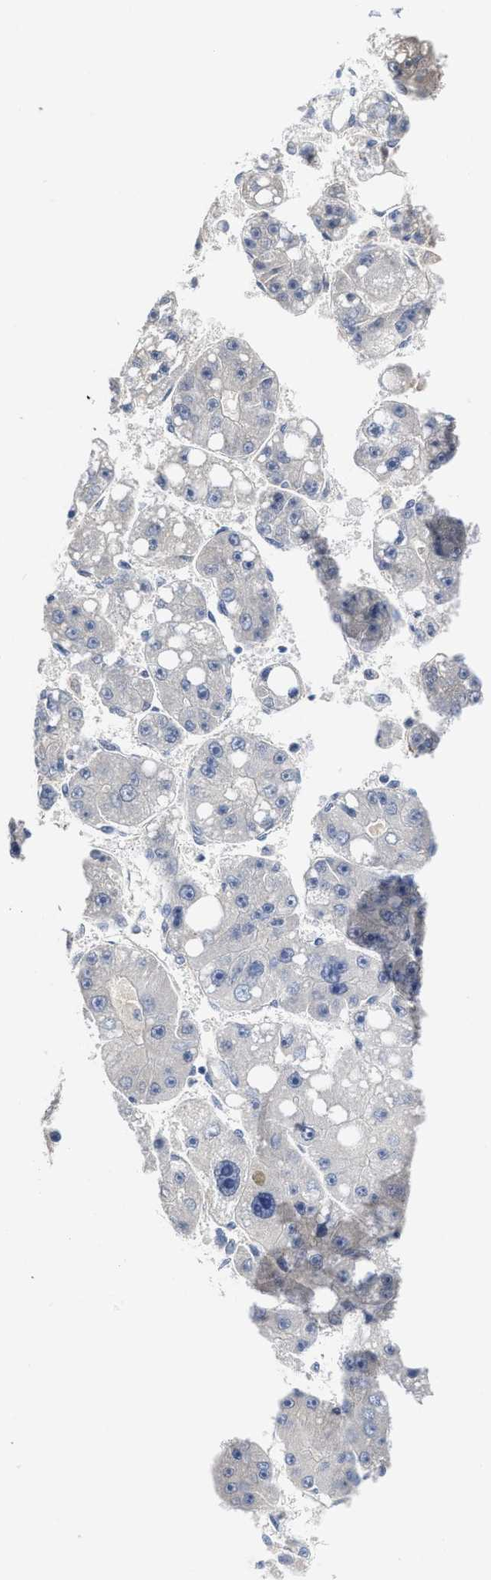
{"staining": {"intensity": "negative", "quantity": "none", "location": "none"}, "tissue": "liver cancer", "cell_type": "Tumor cells", "image_type": "cancer", "snomed": [{"axis": "morphology", "description": "Carcinoma, Hepatocellular, NOS"}, {"axis": "topography", "description": "Liver"}], "caption": "DAB immunohistochemical staining of liver cancer (hepatocellular carcinoma) exhibits no significant positivity in tumor cells.", "gene": "C2", "patient": {"sex": "female", "age": 61}}